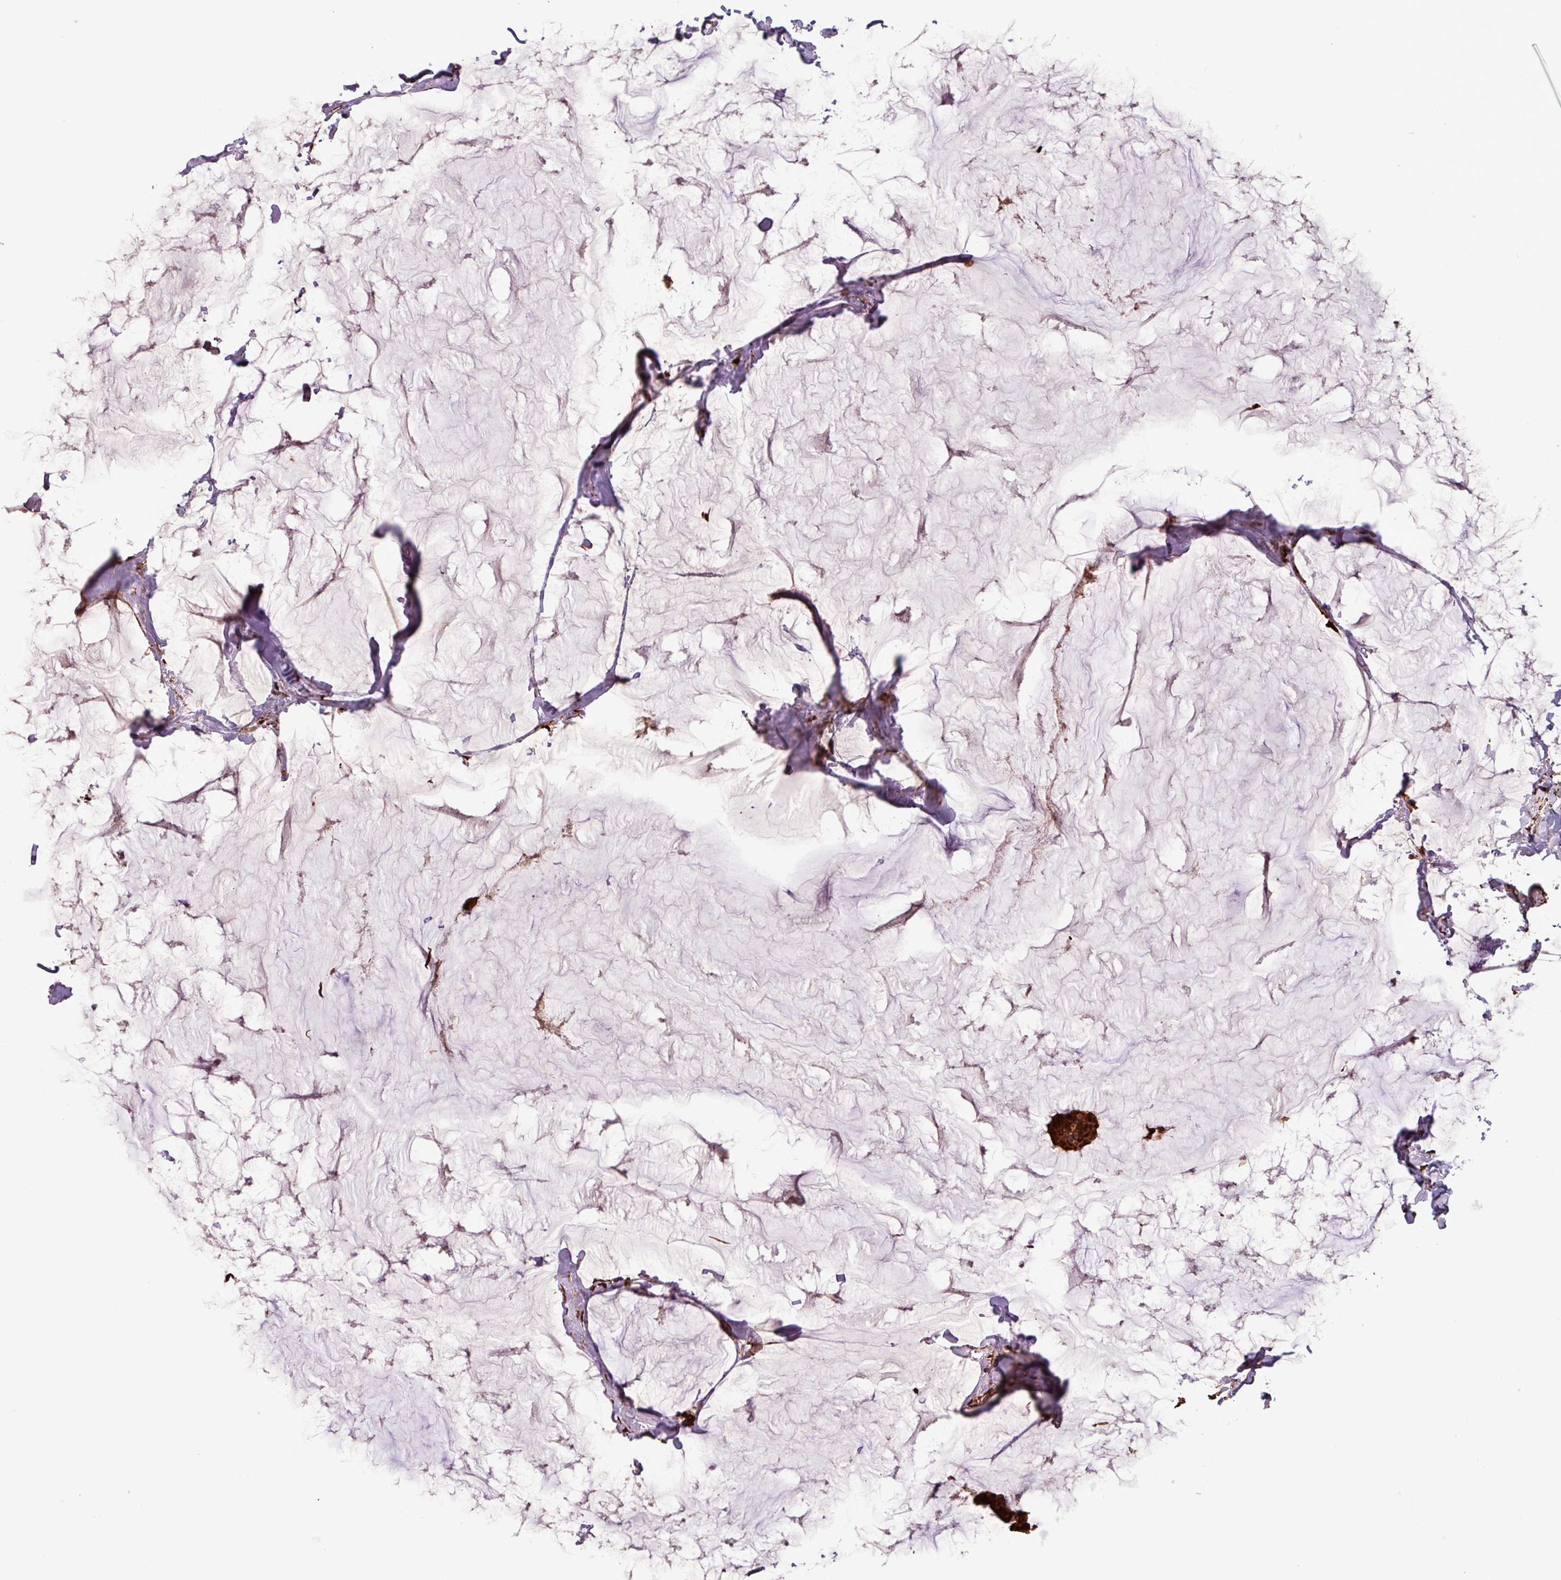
{"staining": {"intensity": "strong", "quantity": ">75%", "location": "cytoplasmic/membranous,nuclear"}, "tissue": "breast cancer", "cell_type": "Tumor cells", "image_type": "cancer", "snomed": [{"axis": "morphology", "description": "Duct carcinoma"}, {"axis": "topography", "description": "Breast"}], "caption": "About >75% of tumor cells in breast cancer show strong cytoplasmic/membranous and nuclear protein staining as visualized by brown immunohistochemical staining.", "gene": "SLC22A24", "patient": {"sex": "female", "age": 93}}